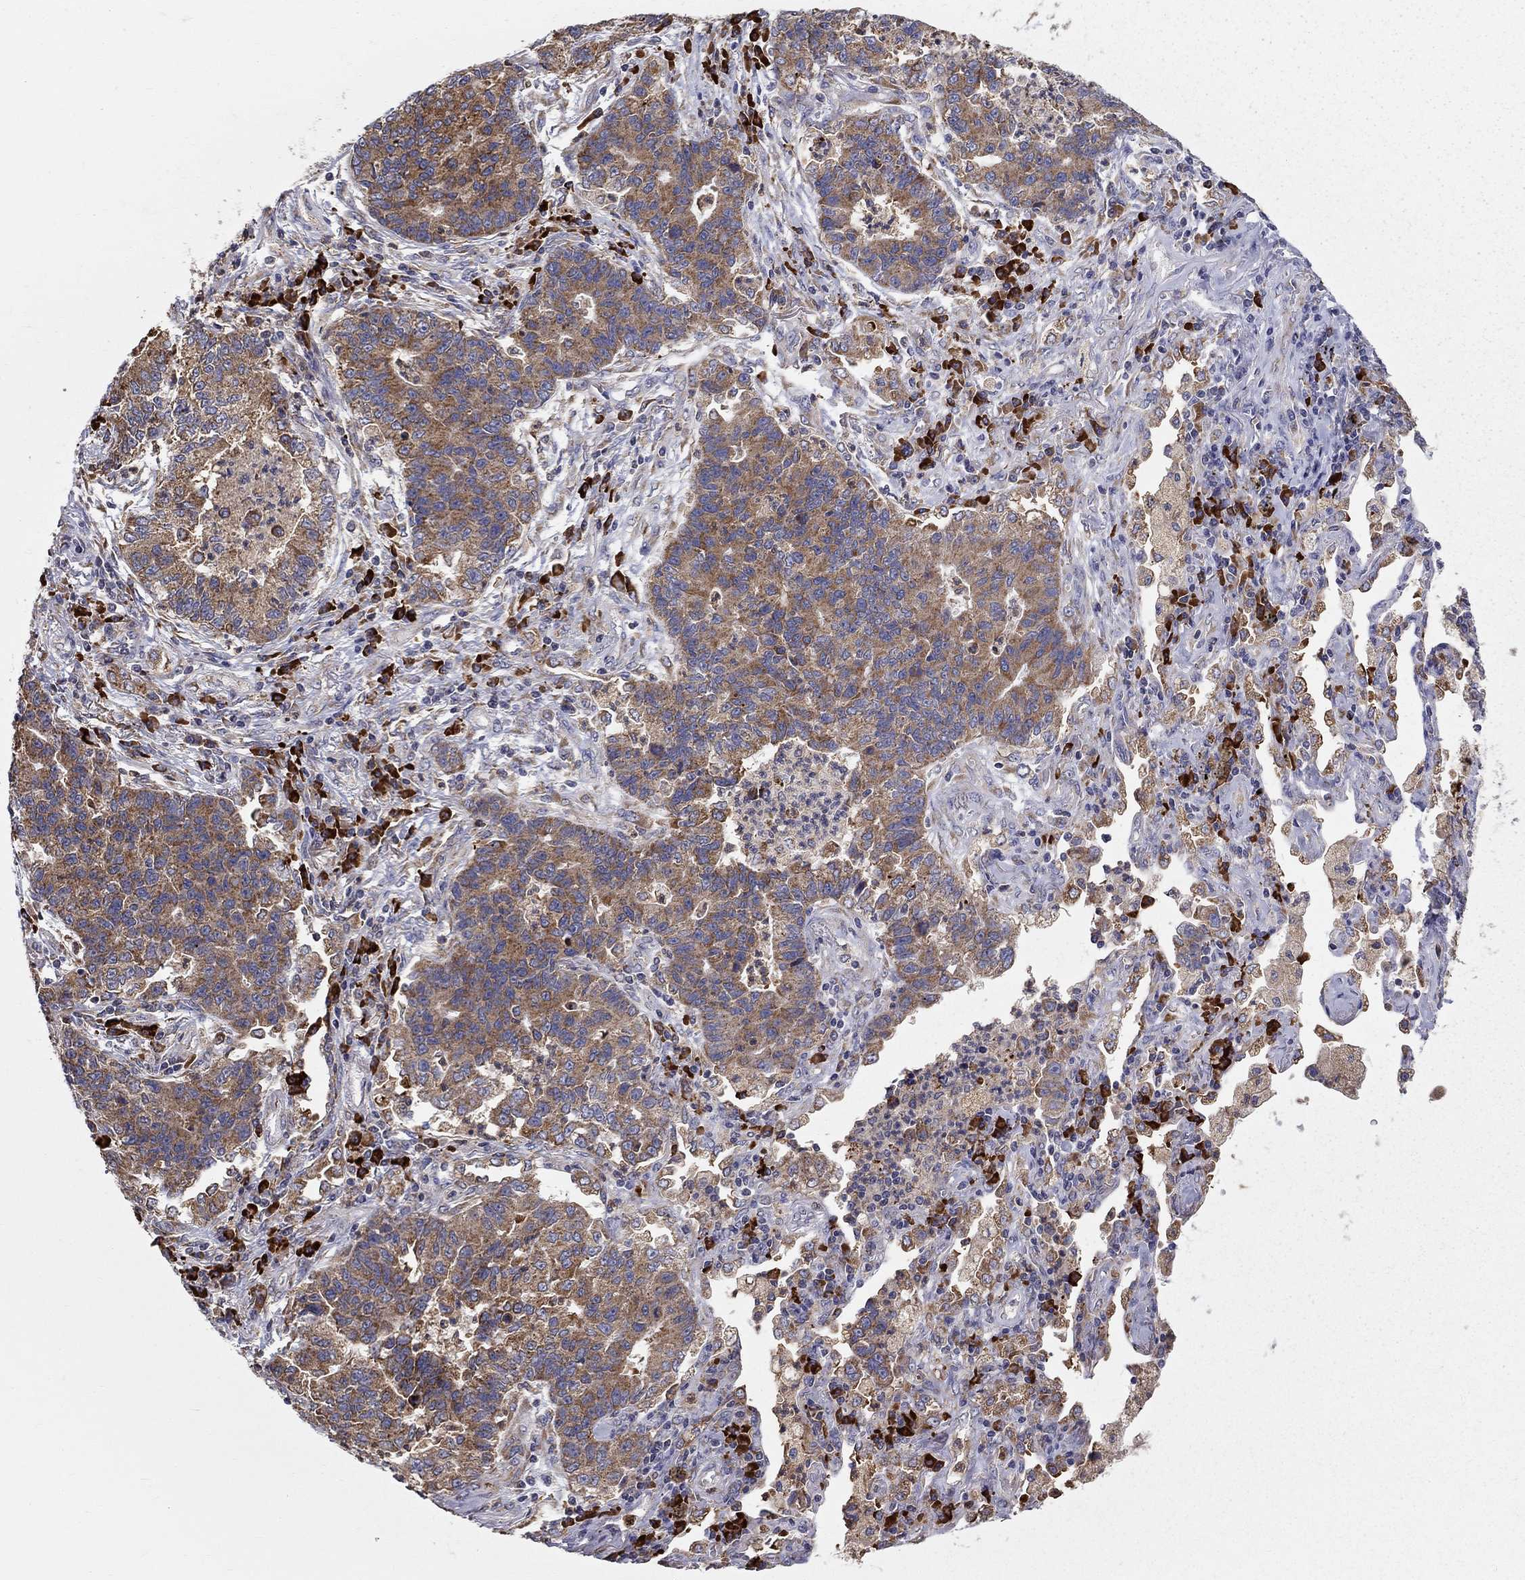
{"staining": {"intensity": "moderate", "quantity": ">75%", "location": "cytoplasmic/membranous"}, "tissue": "lung cancer", "cell_type": "Tumor cells", "image_type": "cancer", "snomed": [{"axis": "morphology", "description": "Adenocarcinoma, NOS"}, {"axis": "topography", "description": "Lung"}], "caption": "This photomicrograph exhibits immunohistochemistry staining of lung adenocarcinoma, with medium moderate cytoplasmic/membranous positivity in approximately >75% of tumor cells.", "gene": "PRDX4", "patient": {"sex": "female", "age": 57}}